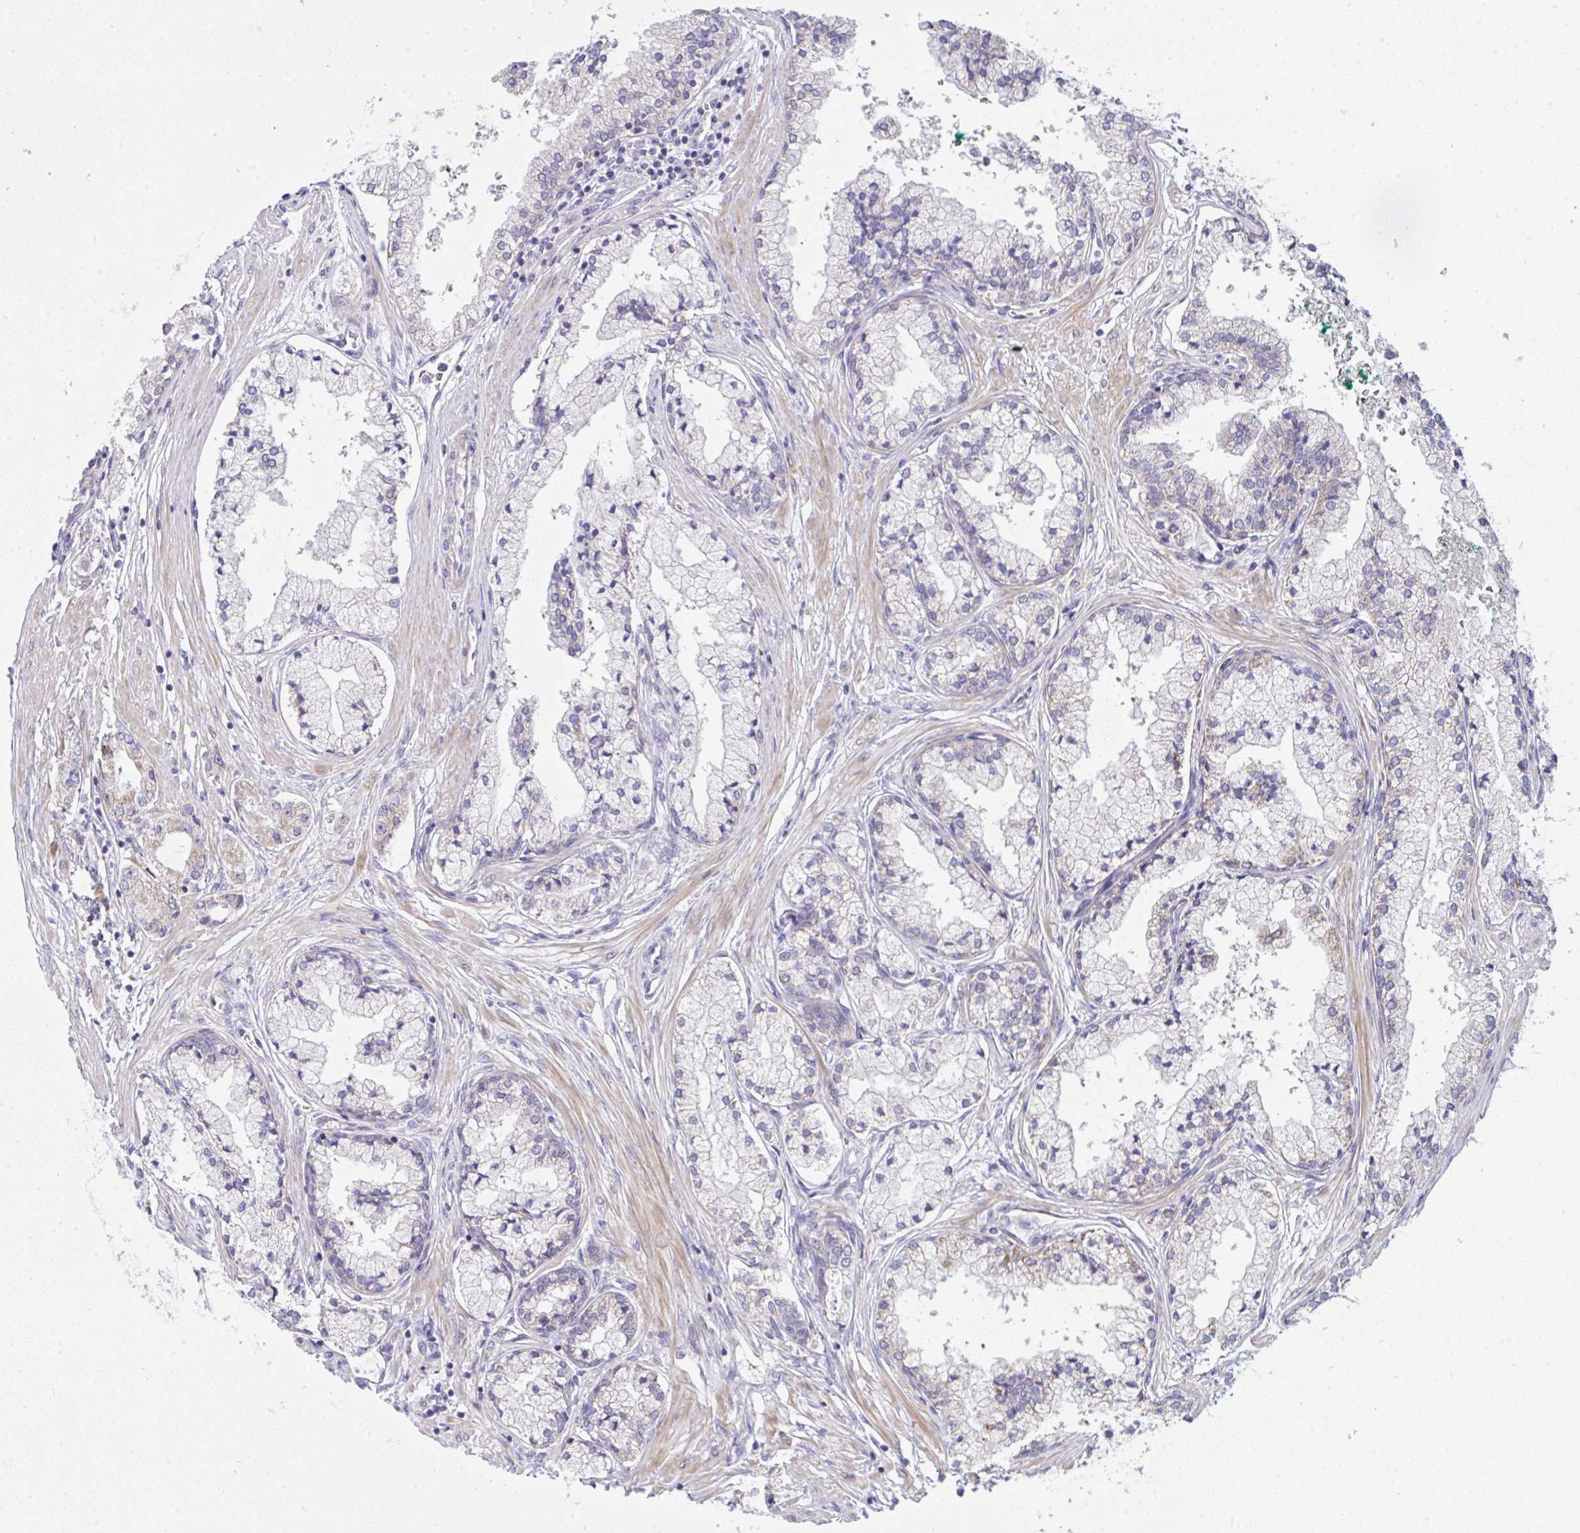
{"staining": {"intensity": "weak", "quantity": "<25%", "location": "cytoplasmic/membranous"}, "tissue": "prostate cancer", "cell_type": "Tumor cells", "image_type": "cancer", "snomed": [{"axis": "morphology", "description": "Adenocarcinoma, High grade"}, {"axis": "topography", "description": "Prostate"}], "caption": "Micrograph shows no significant protein positivity in tumor cells of prostate cancer. Brightfield microscopy of immunohistochemistry stained with DAB (3,3'-diaminobenzidine) (brown) and hematoxylin (blue), captured at high magnification.", "gene": "NTN1", "patient": {"sex": "male", "age": 66}}